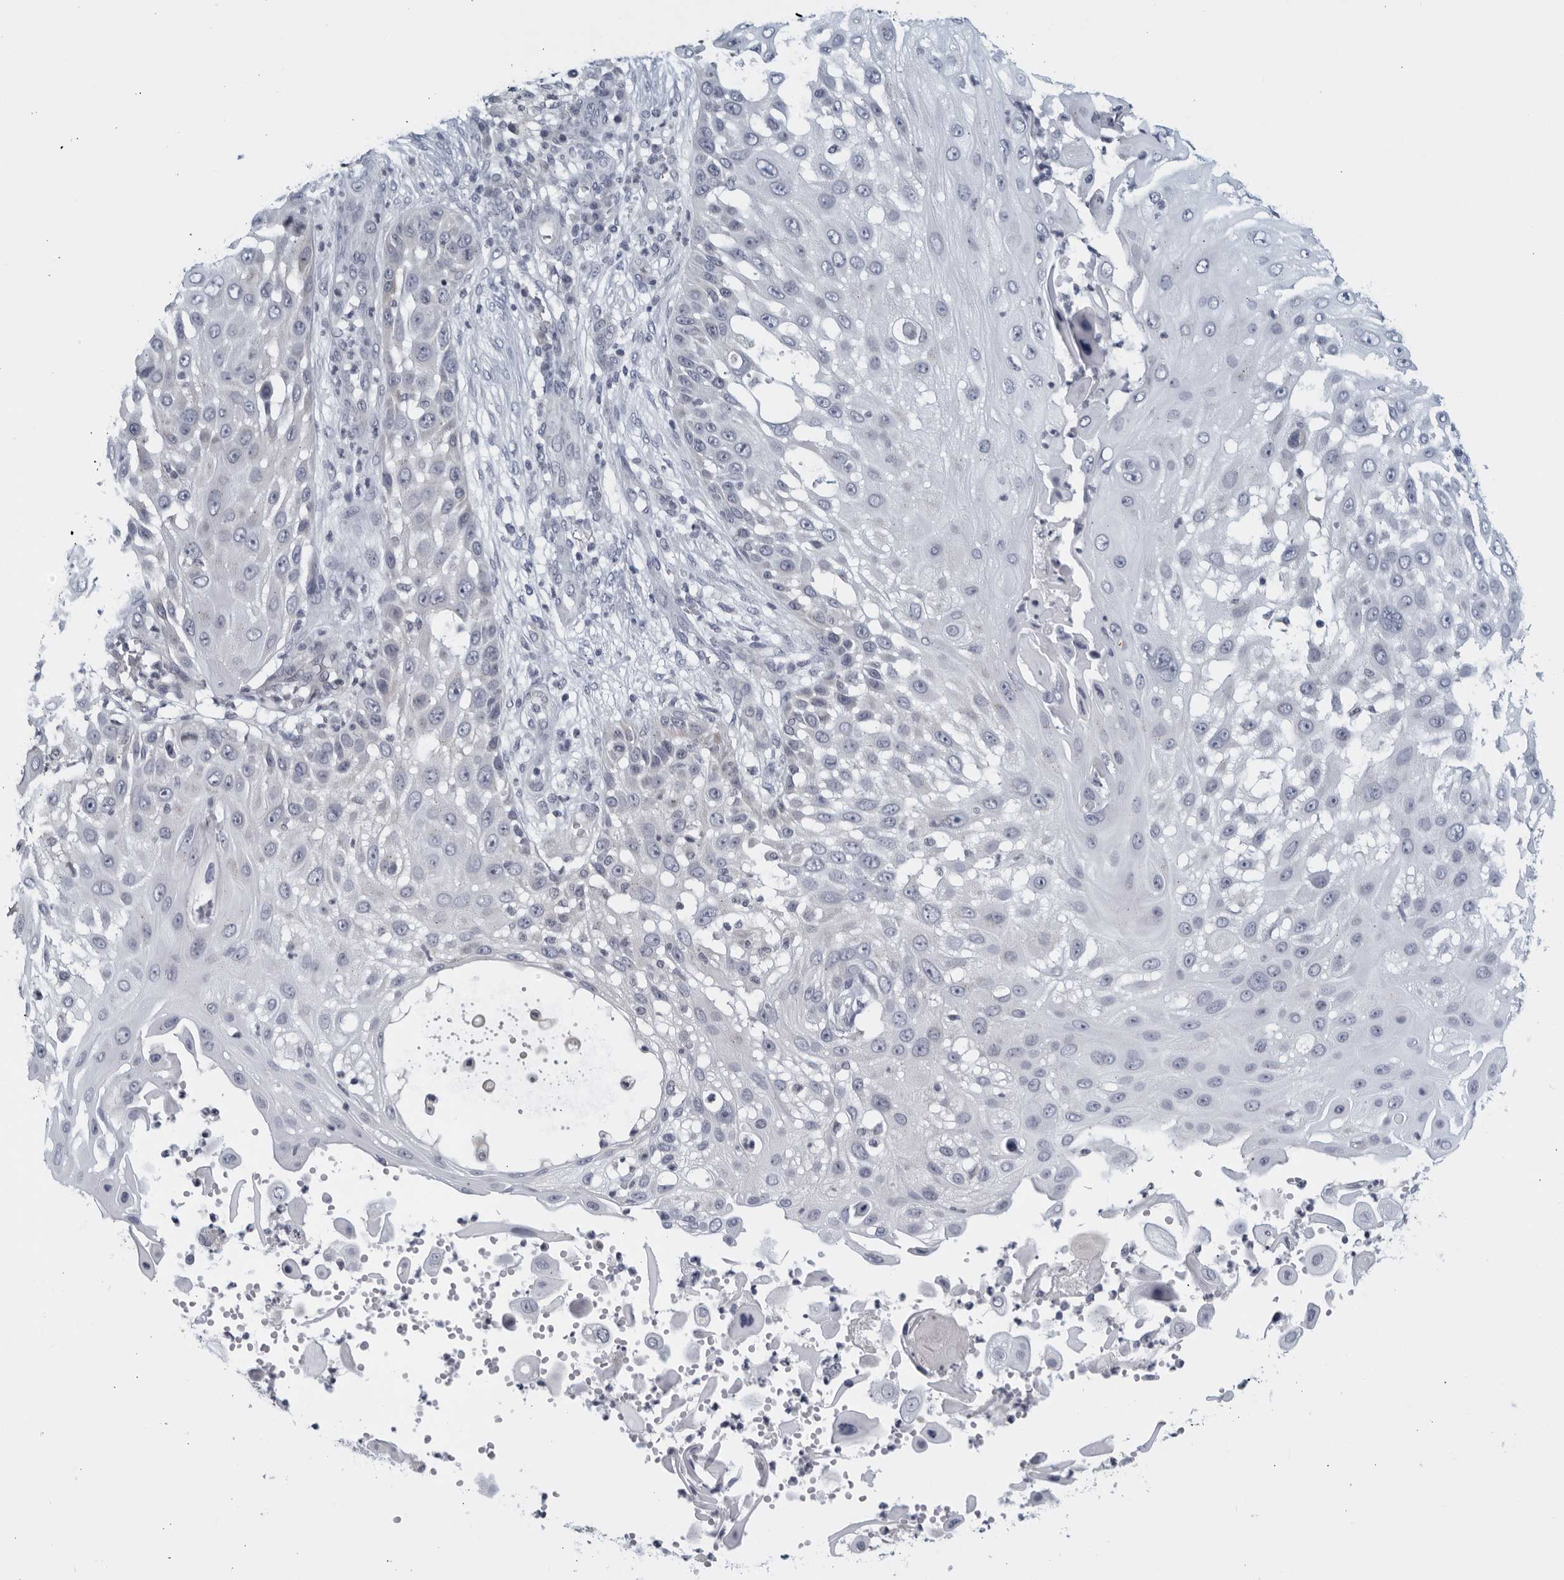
{"staining": {"intensity": "negative", "quantity": "none", "location": "none"}, "tissue": "skin cancer", "cell_type": "Tumor cells", "image_type": "cancer", "snomed": [{"axis": "morphology", "description": "Squamous cell carcinoma, NOS"}, {"axis": "topography", "description": "Skin"}], "caption": "IHC of human skin squamous cell carcinoma exhibits no expression in tumor cells.", "gene": "MATN1", "patient": {"sex": "female", "age": 44}}